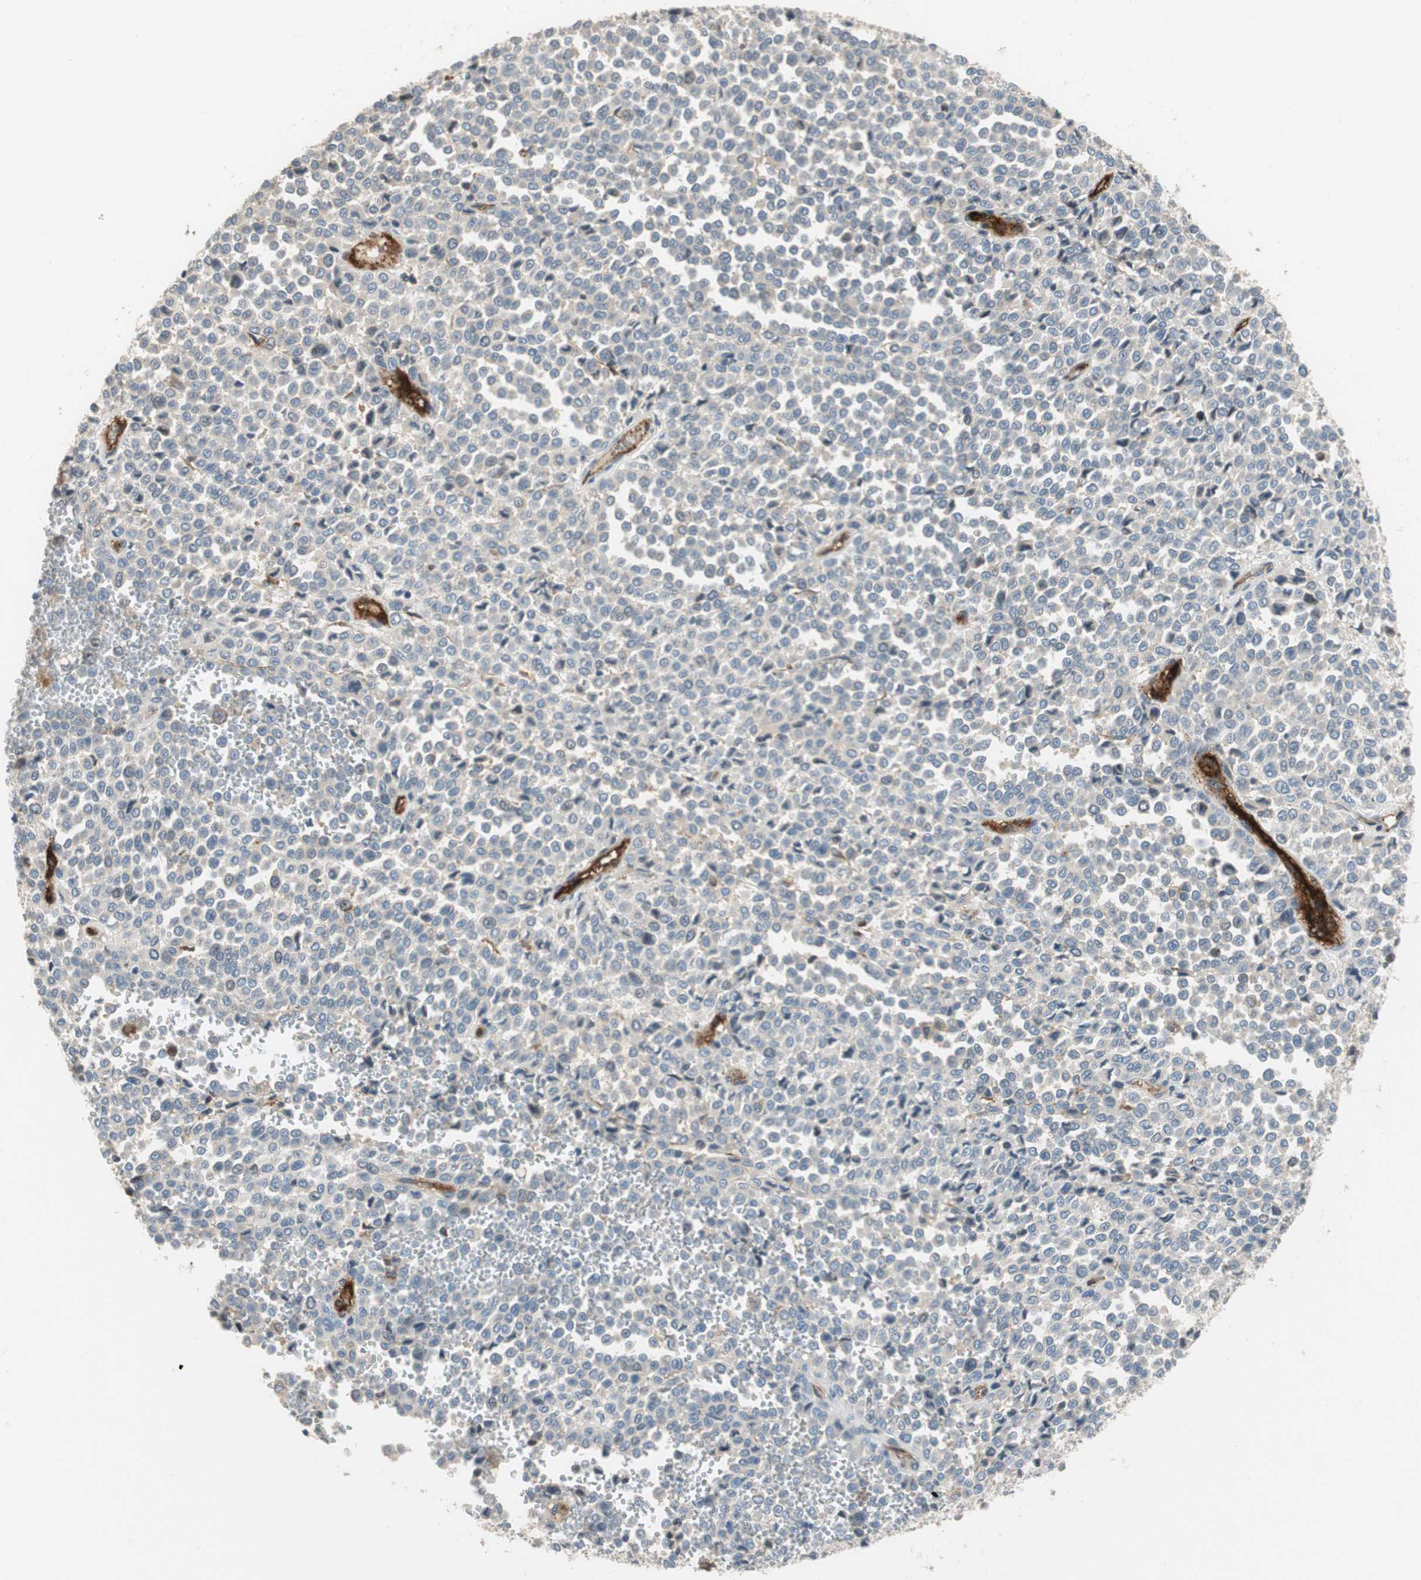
{"staining": {"intensity": "negative", "quantity": "none", "location": "none"}, "tissue": "melanoma", "cell_type": "Tumor cells", "image_type": "cancer", "snomed": [{"axis": "morphology", "description": "Malignant melanoma, Metastatic site"}, {"axis": "topography", "description": "Pancreas"}], "caption": "DAB immunohistochemical staining of human melanoma displays no significant staining in tumor cells.", "gene": "ALPL", "patient": {"sex": "female", "age": 30}}